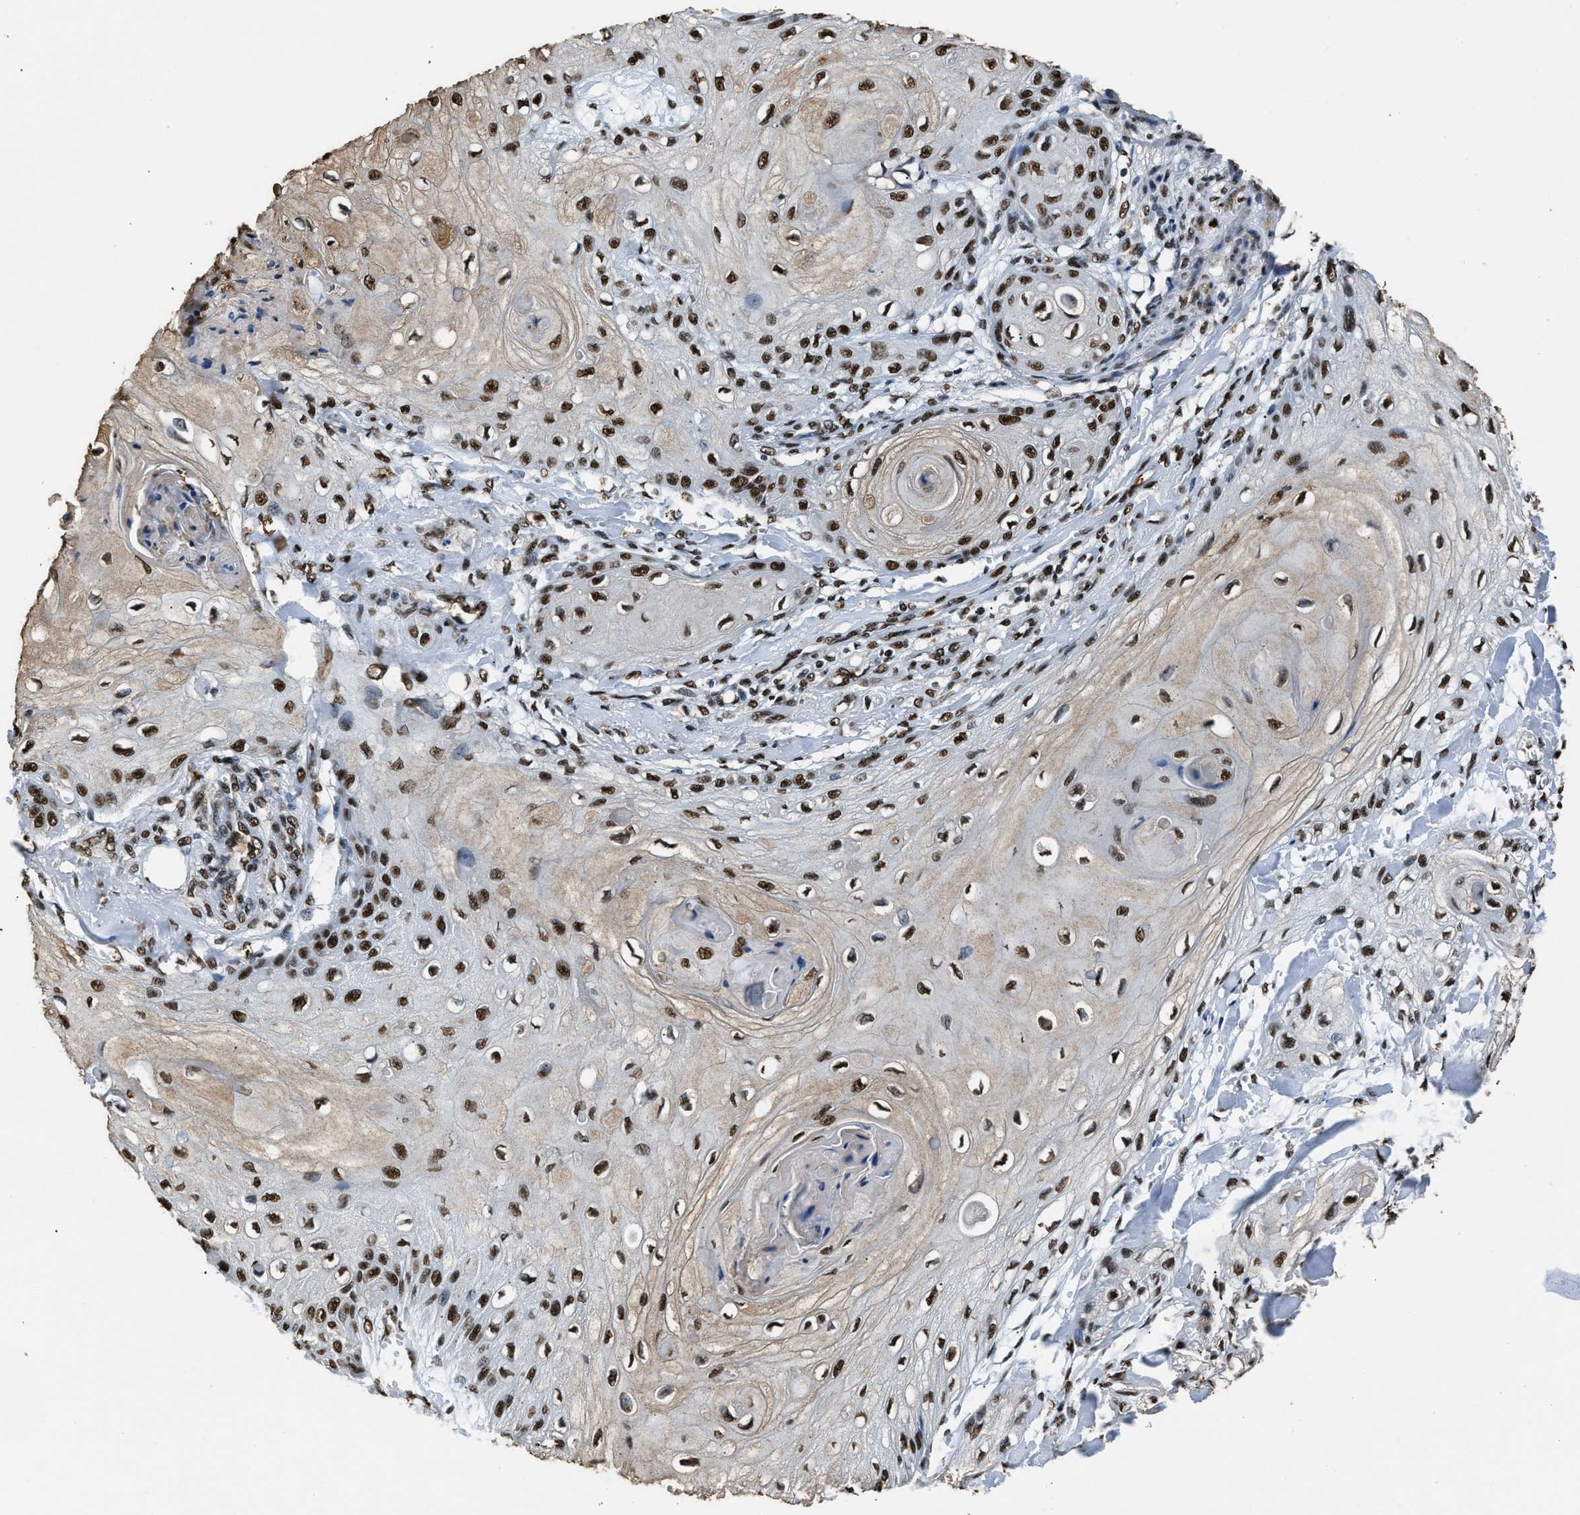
{"staining": {"intensity": "strong", "quantity": ">75%", "location": "nuclear"}, "tissue": "skin cancer", "cell_type": "Tumor cells", "image_type": "cancer", "snomed": [{"axis": "morphology", "description": "Squamous cell carcinoma, NOS"}, {"axis": "topography", "description": "Skin"}], "caption": "Approximately >75% of tumor cells in human squamous cell carcinoma (skin) show strong nuclear protein staining as visualized by brown immunohistochemical staining.", "gene": "SAFB", "patient": {"sex": "male", "age": 74}}